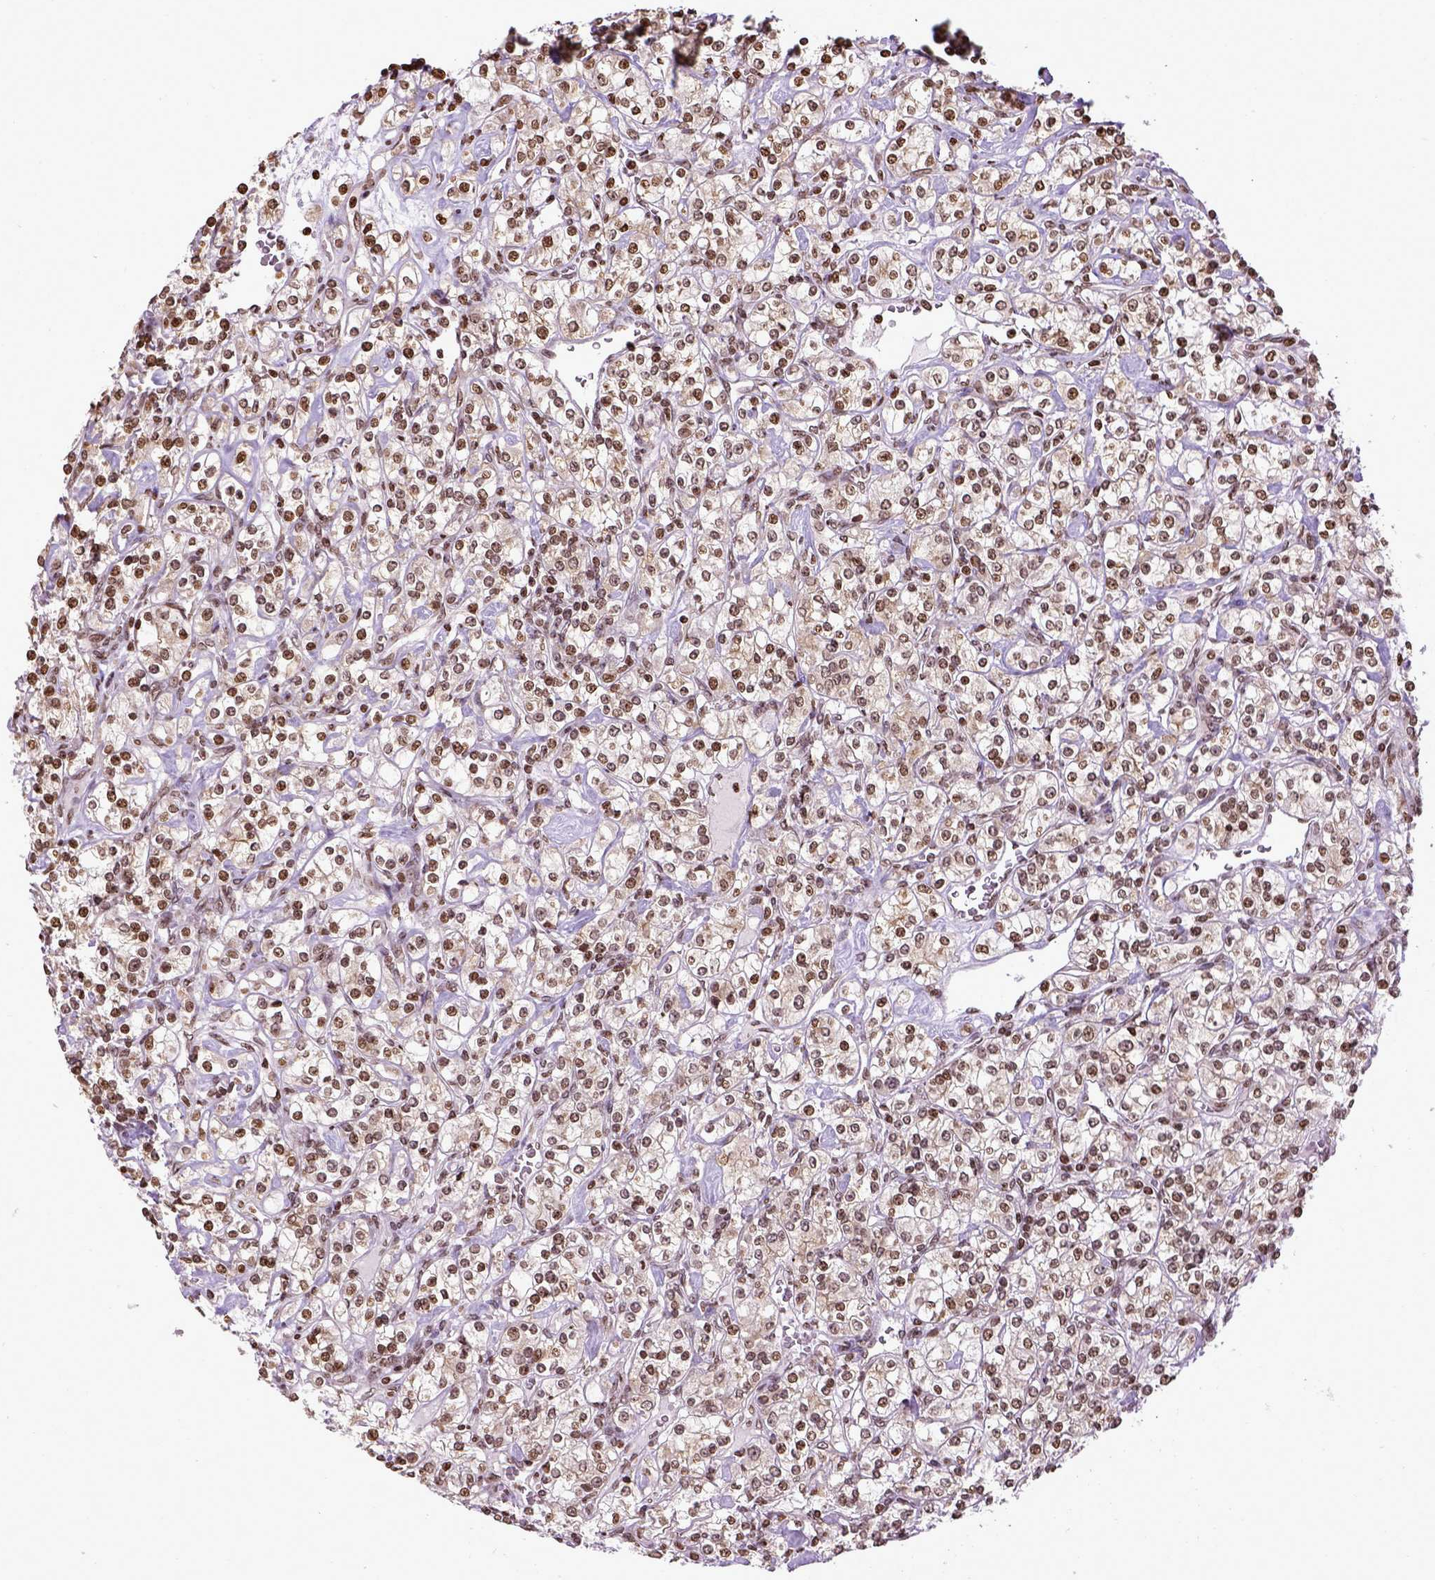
{"staining": {"intensity": "moderate", "quantity": ">75%", "location": "nuclear"}, "tissue": "renal cancer", "cell_type": "Tumor cells", "image_type": "cancer", "snomed": [{"axis": "morphology", "description": "Adenocarcinoma, NOS"}, {"axis": "topography", "description": "Kidney"}], "caption": "Protein staining displays moderate nuclear positivity in approximately >75% of tumor cells in renal adenocarcinoma.", "gene": "ZNF75D", "patient": {"sex": "male", "age": 77}}